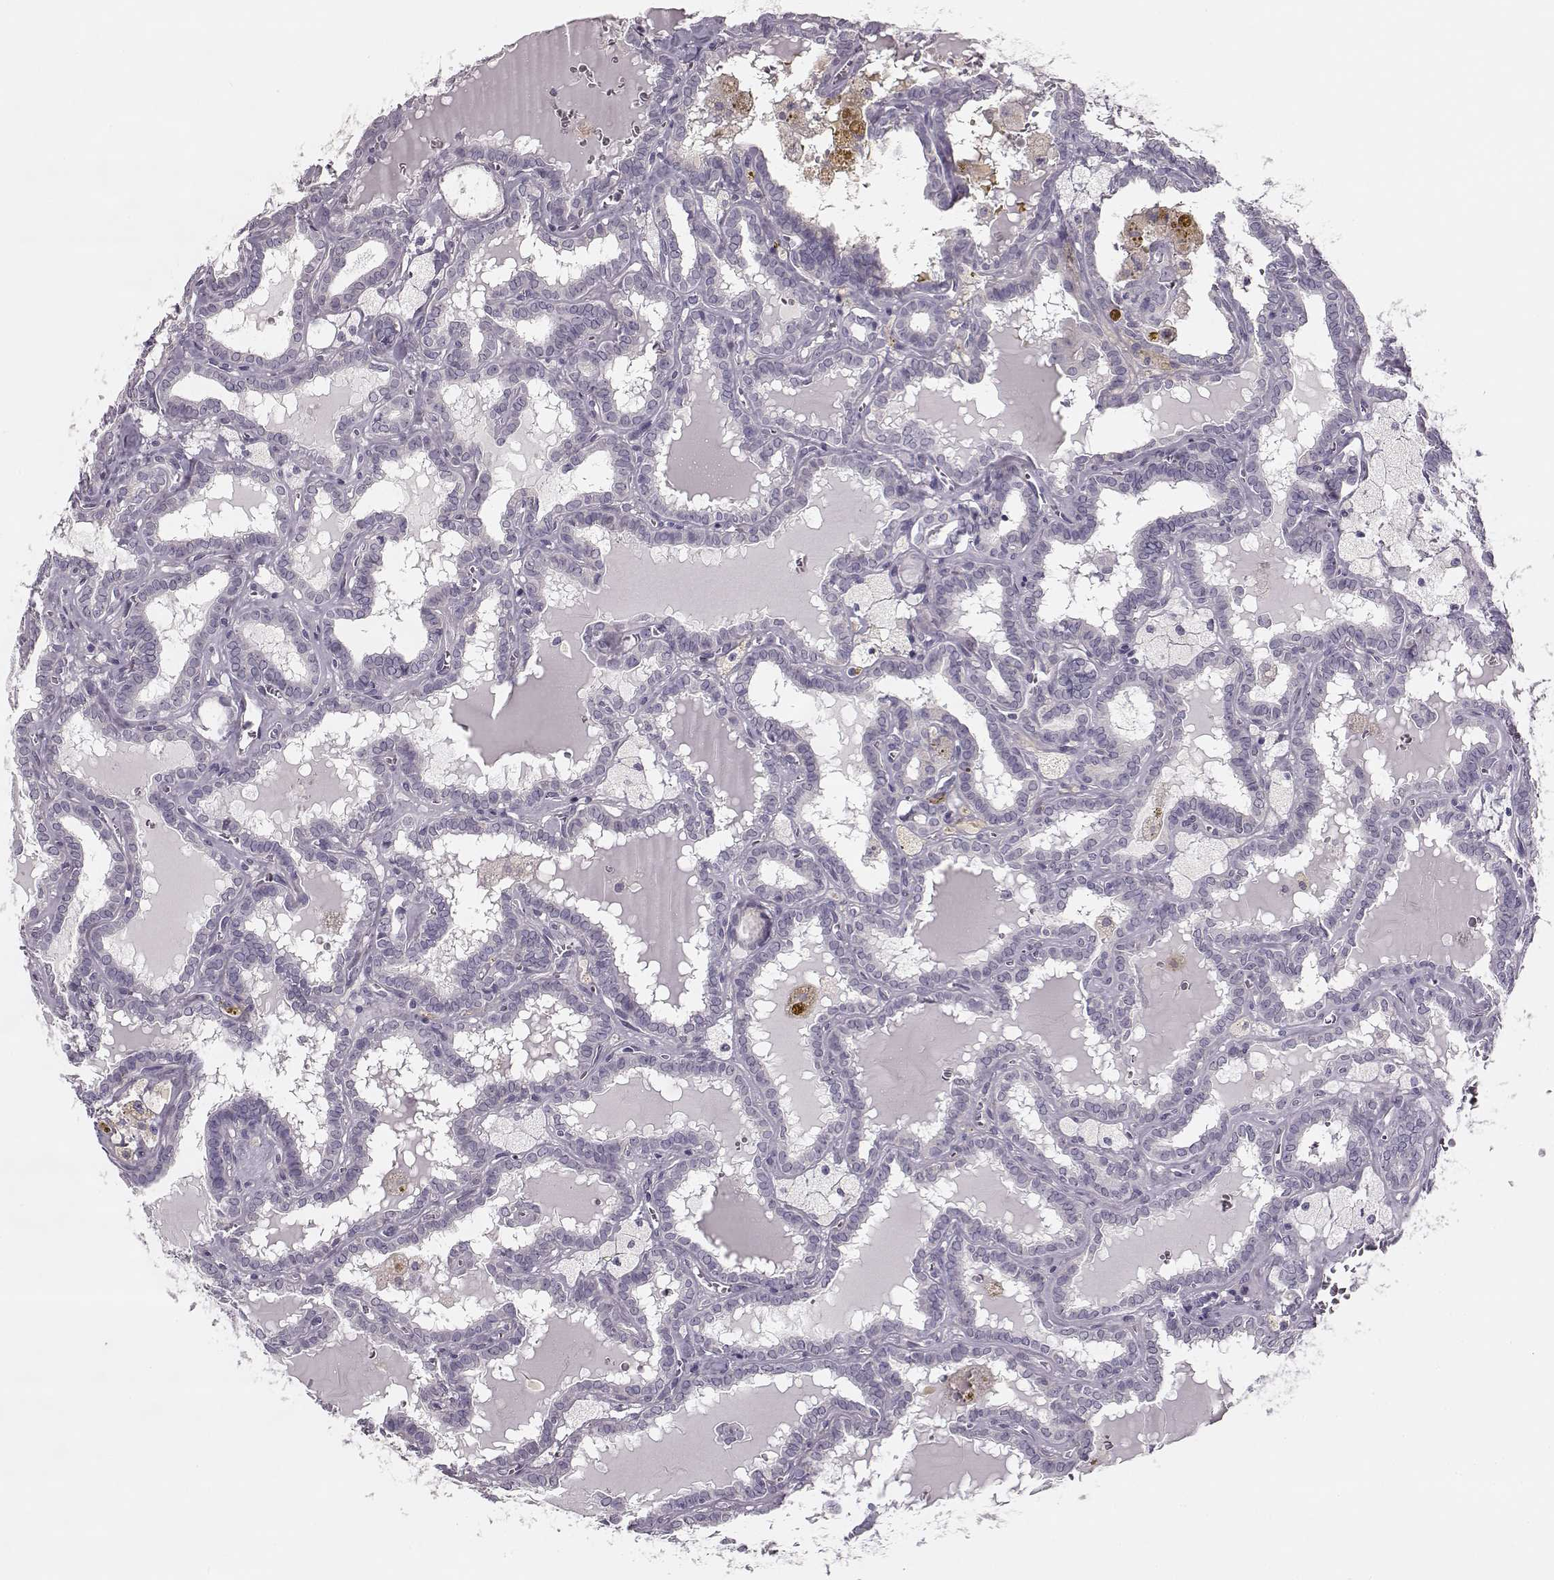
{"staining": {"intensity": "negative", "quantity": "none", "location": "none"}, "tissue": "thyroid cancer", "cell_type": "Tumor cells", "image_type": "cancer", "snomed": [{"axis": "morphology", "description": "Papillary adenocarcinoma, NOS"}, {"axis": "topography", "description": "Thyroid gland"}], "caption": "Immunohistochemistry image of thyroid cancer stained for a protein (brown), which shows no positivity in tumor cells.", "gene": "MAP6D1", "patient": {"sex": "female", "age": 39}}